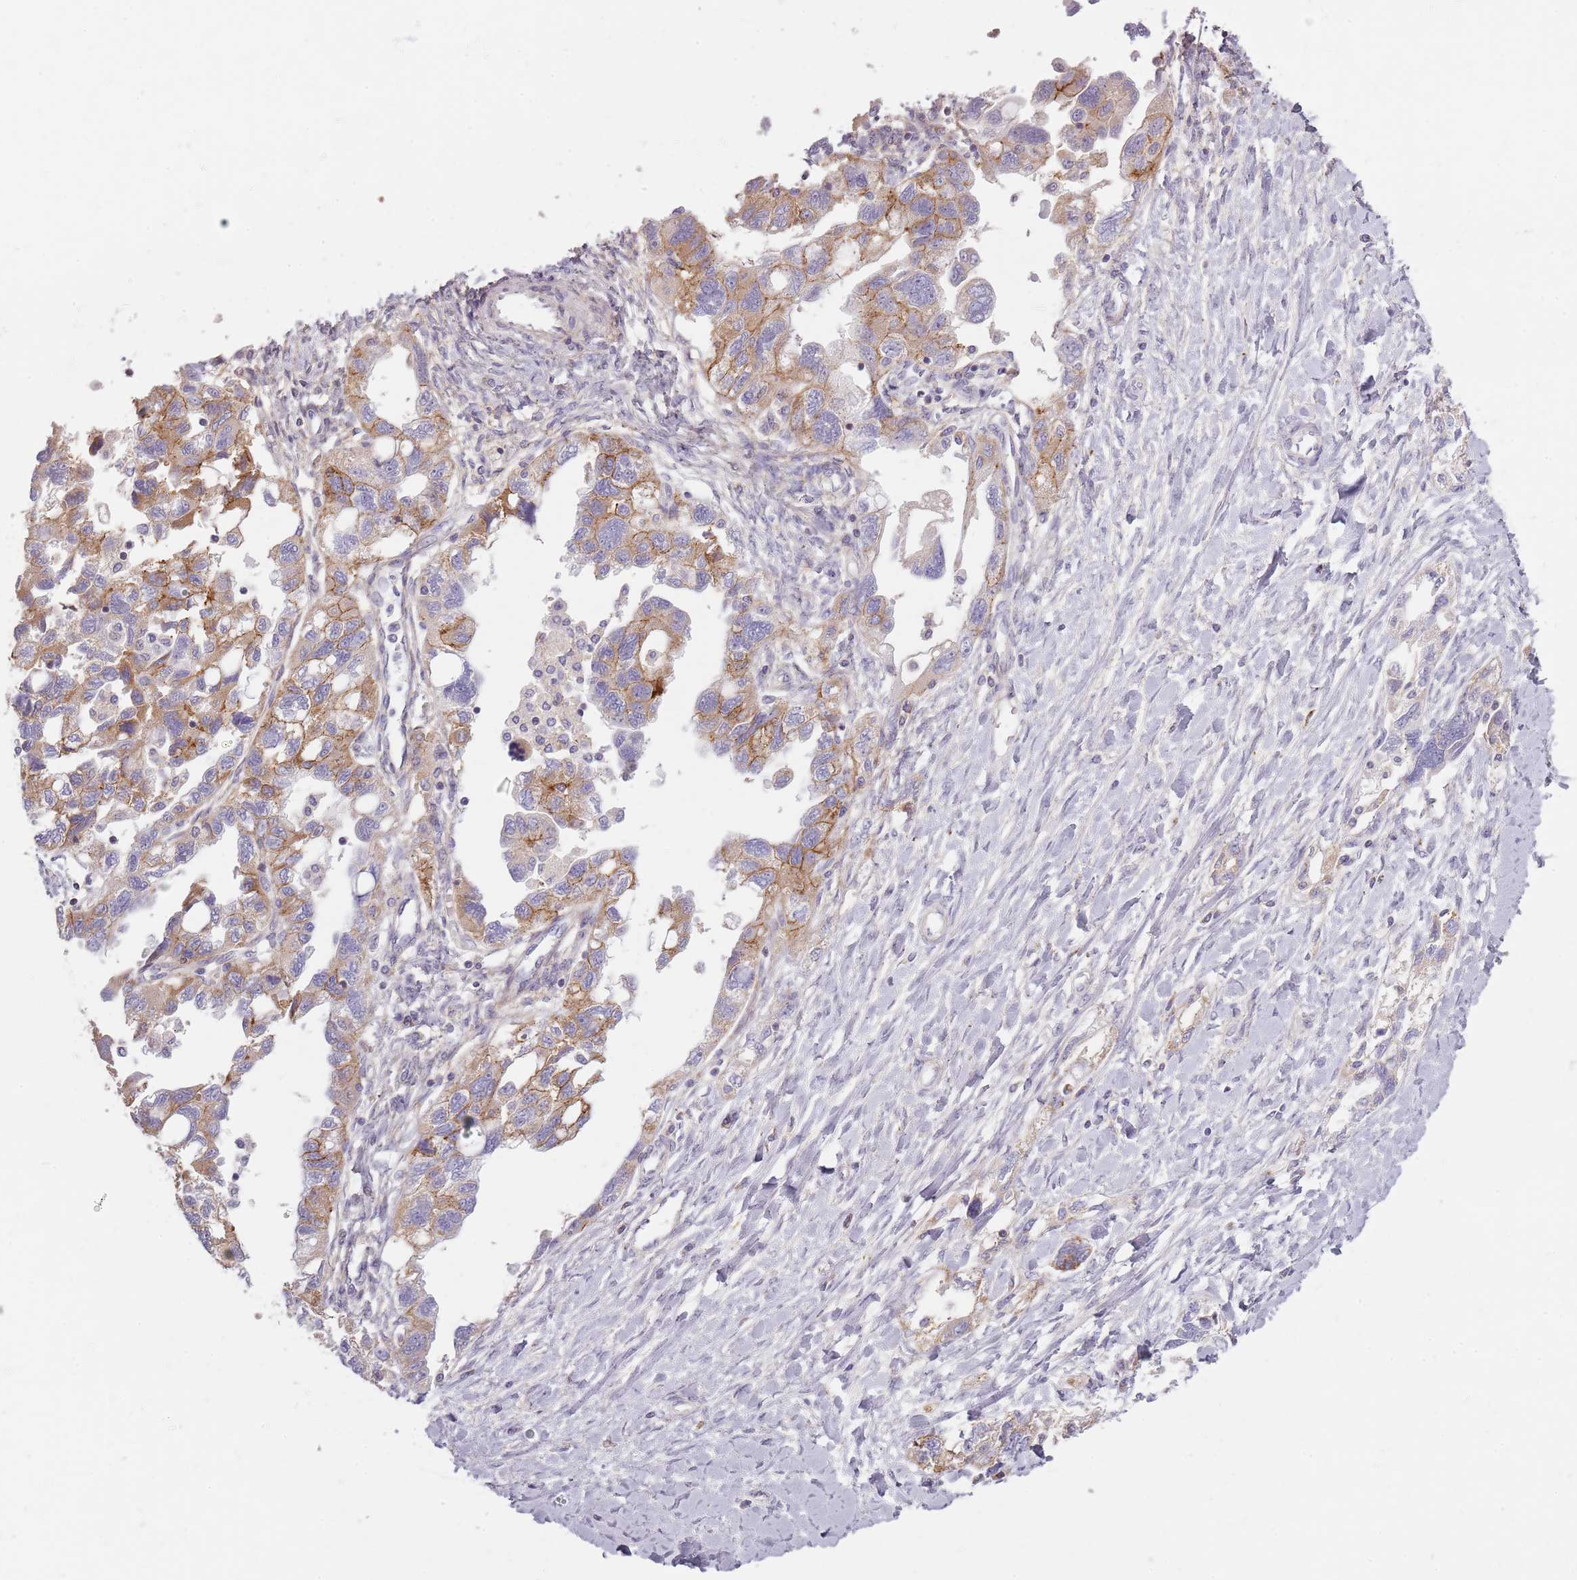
{"staining": {"intensity": "moderate", "quantity": "25%-75%", "location": "cytoplasmic/membranous"}, "tissue": "ovarian cancer", "cell_type": "Tumor cells", "image_type": "cancer", "snomed": [{"axis": "morphology", "description": "Carcinoma, NOS"}, {"axis": "morphology", "description": "Cystadenocarcinoma, serous, NOS"}, {"axis": "topography", "description": "Ovary"}], "caption": "A brown stain highlights moderate cytoplasmic/membranous staining of a protein in human serous cystadenocarcinoma (ovarian) tumor cells.", "gene": "SYNGR3", "patient": {"sex": "female", "age": 69}}